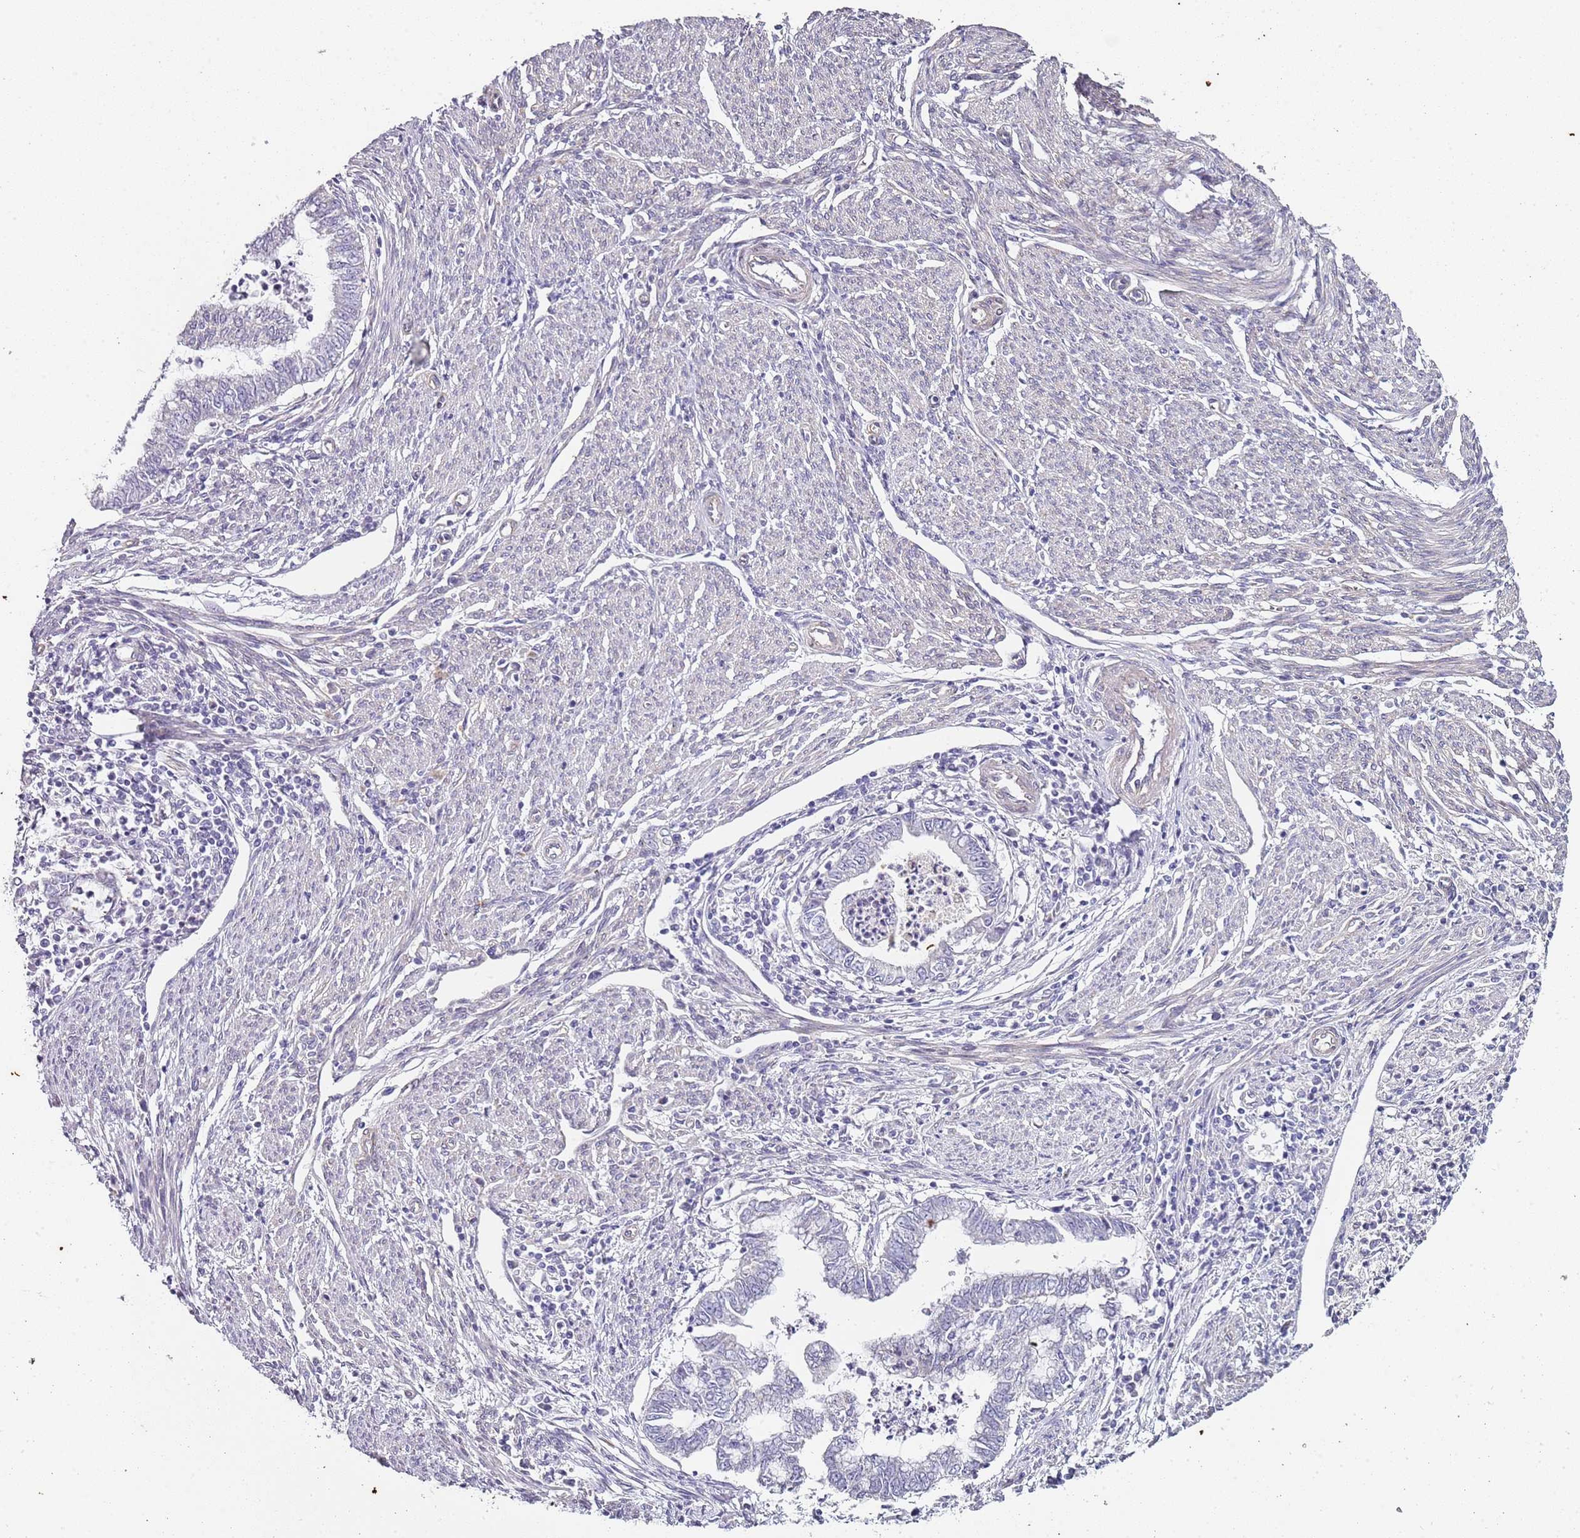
{"staining": {"intensity": "negative", "quantity": "none", "location": "none"}, "tissue": "endometrial cancer", "cell_type": "Tumor cells", "image_type": "cancer", "snomed": [{"axis": "morphology", "description": "Adenocarcinoma, NOS"}, {"axis": "topography", "description": "Endometrium"}], "caption": "An immunohistochemistry micrograph of adenocarcinoma (endometrial) is shown. There is no staining in tumor cells of adenocarcinoma (endometrial). (DAB immunohistochemistry (IHC) with hematoxylin counter stain).", "gene": "TBC1D9", "patient": {"sex": "female", "age": 79}}